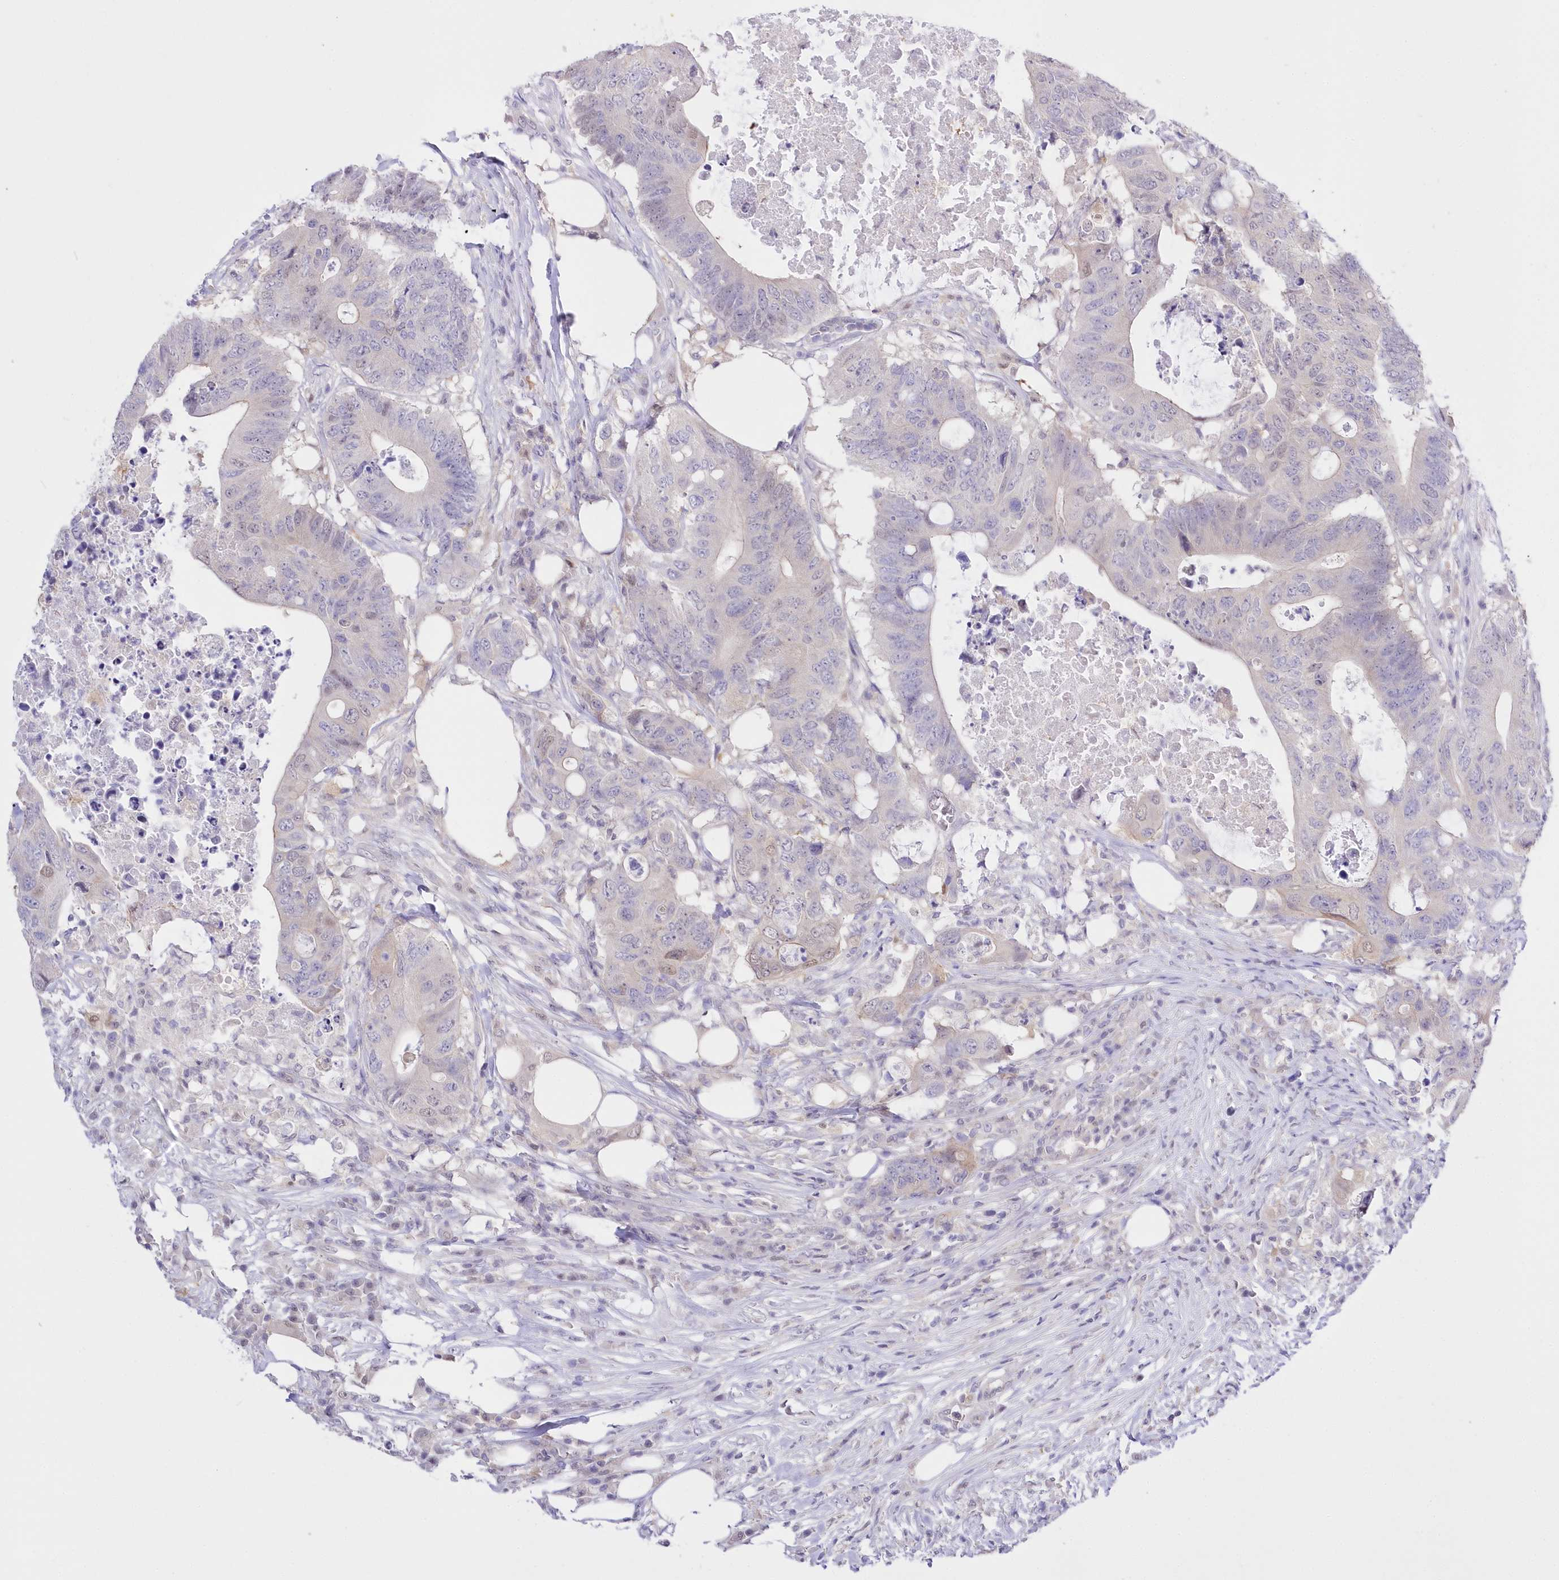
{"staining": {"intensity": "negative", "quantity": "none", "location": "none"}, "tissue": "colorectal cancer", "cell_type": "Tumor cells", "image_type": "cancer", "snomed": [{"axis": "morphology", "description": "Adenocarcinoma, NOS"}, {"axis": "topography", "description": "Colon"}], "caption": "High power microscopy histopathology image of an IHC histopathology image of colorectal cancer (adenocarcinoma), revealing no significant expression in tumor cells.", "gene": "UBA6", "patient": {"sex": "male", "age": 71}}